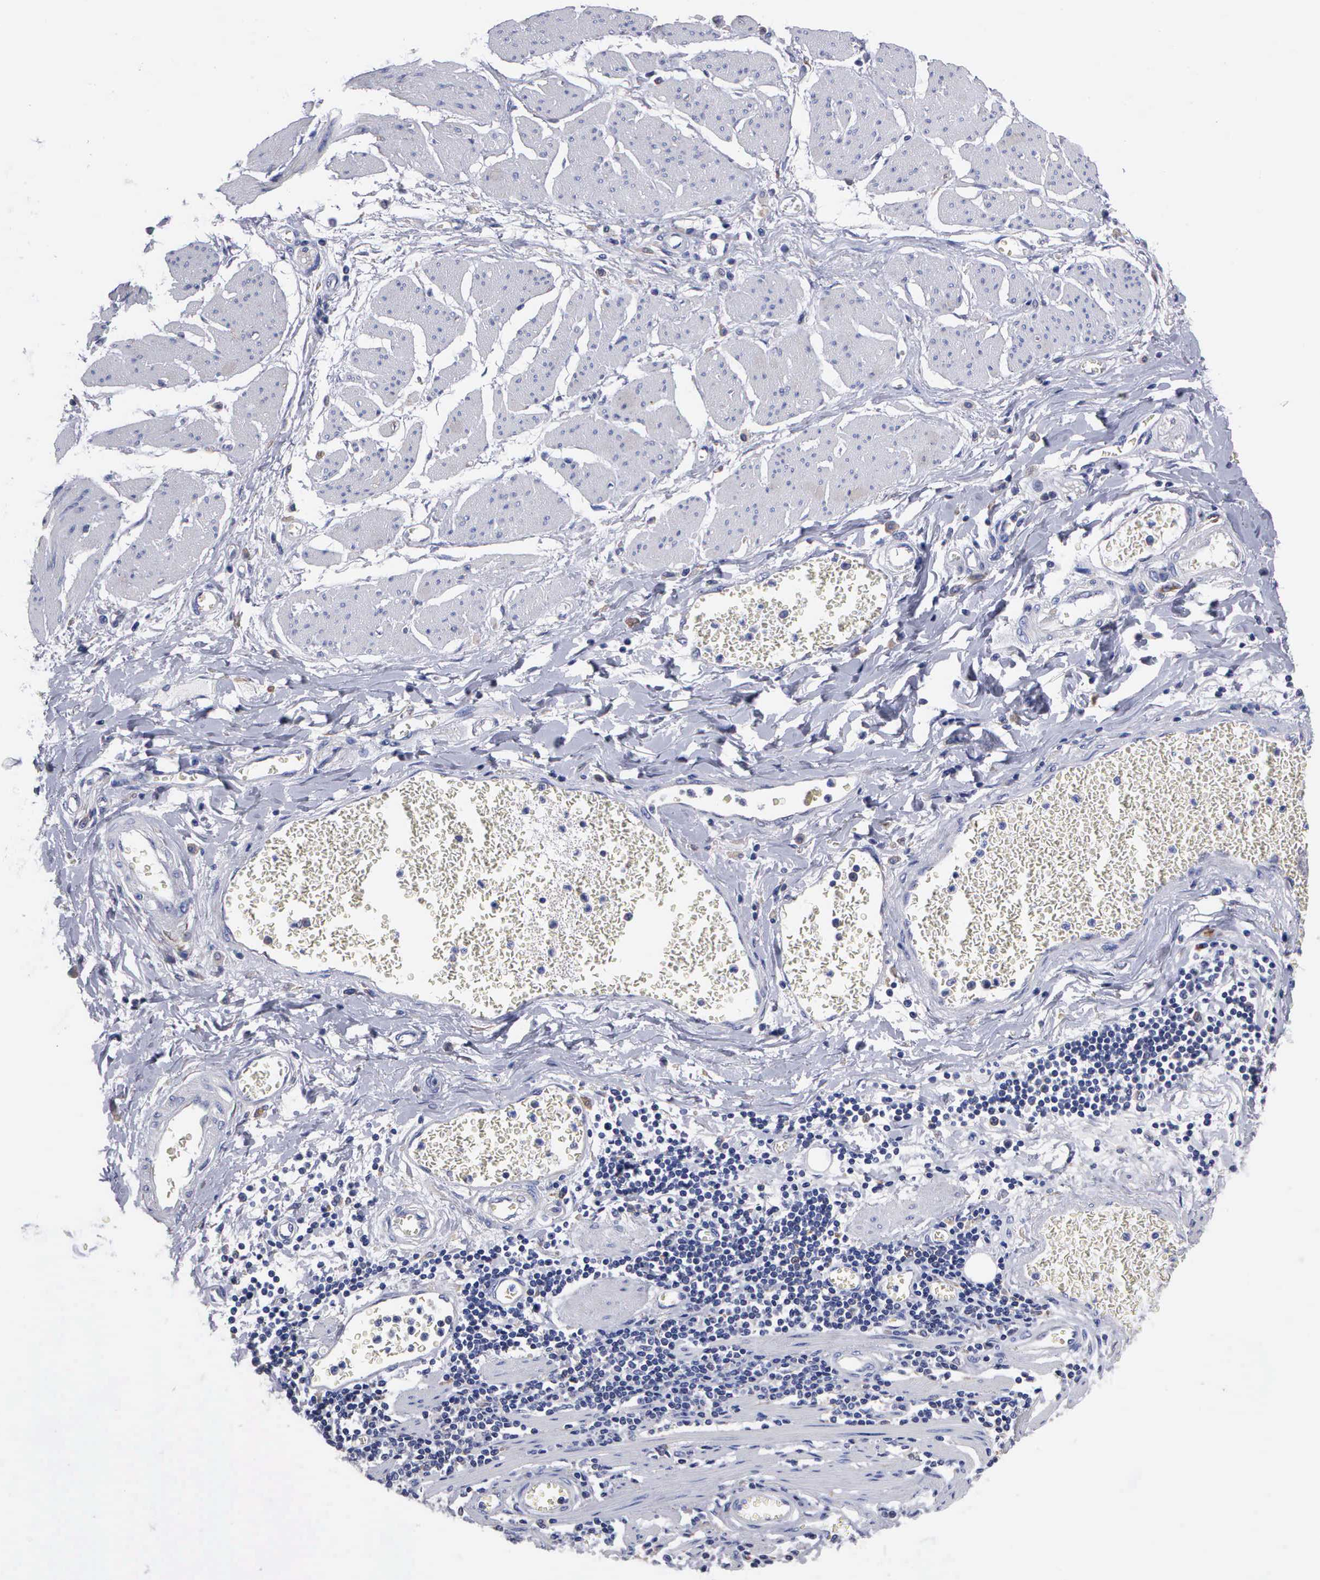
{"staining": {"intensity": "negative", "quantity": "none", "location": "none"}, "tissue": "stomach cancer", "cell_type": "Tumor cells", "image_type": "cancer", "snomed": [{"axis": "morphology", "description": "Adenocarcinoma, NOS"}, {"axis": "topography", "description": "Stomach"}], "caption": "Immunohistochemistry (IHC) histopathology image of human stomach adenocarcinoma stained for a protein (brown), which exhibits no staining in tumor cells.", "gene": "PTGS2", "patient": {"sex": "male", "age": 72}}